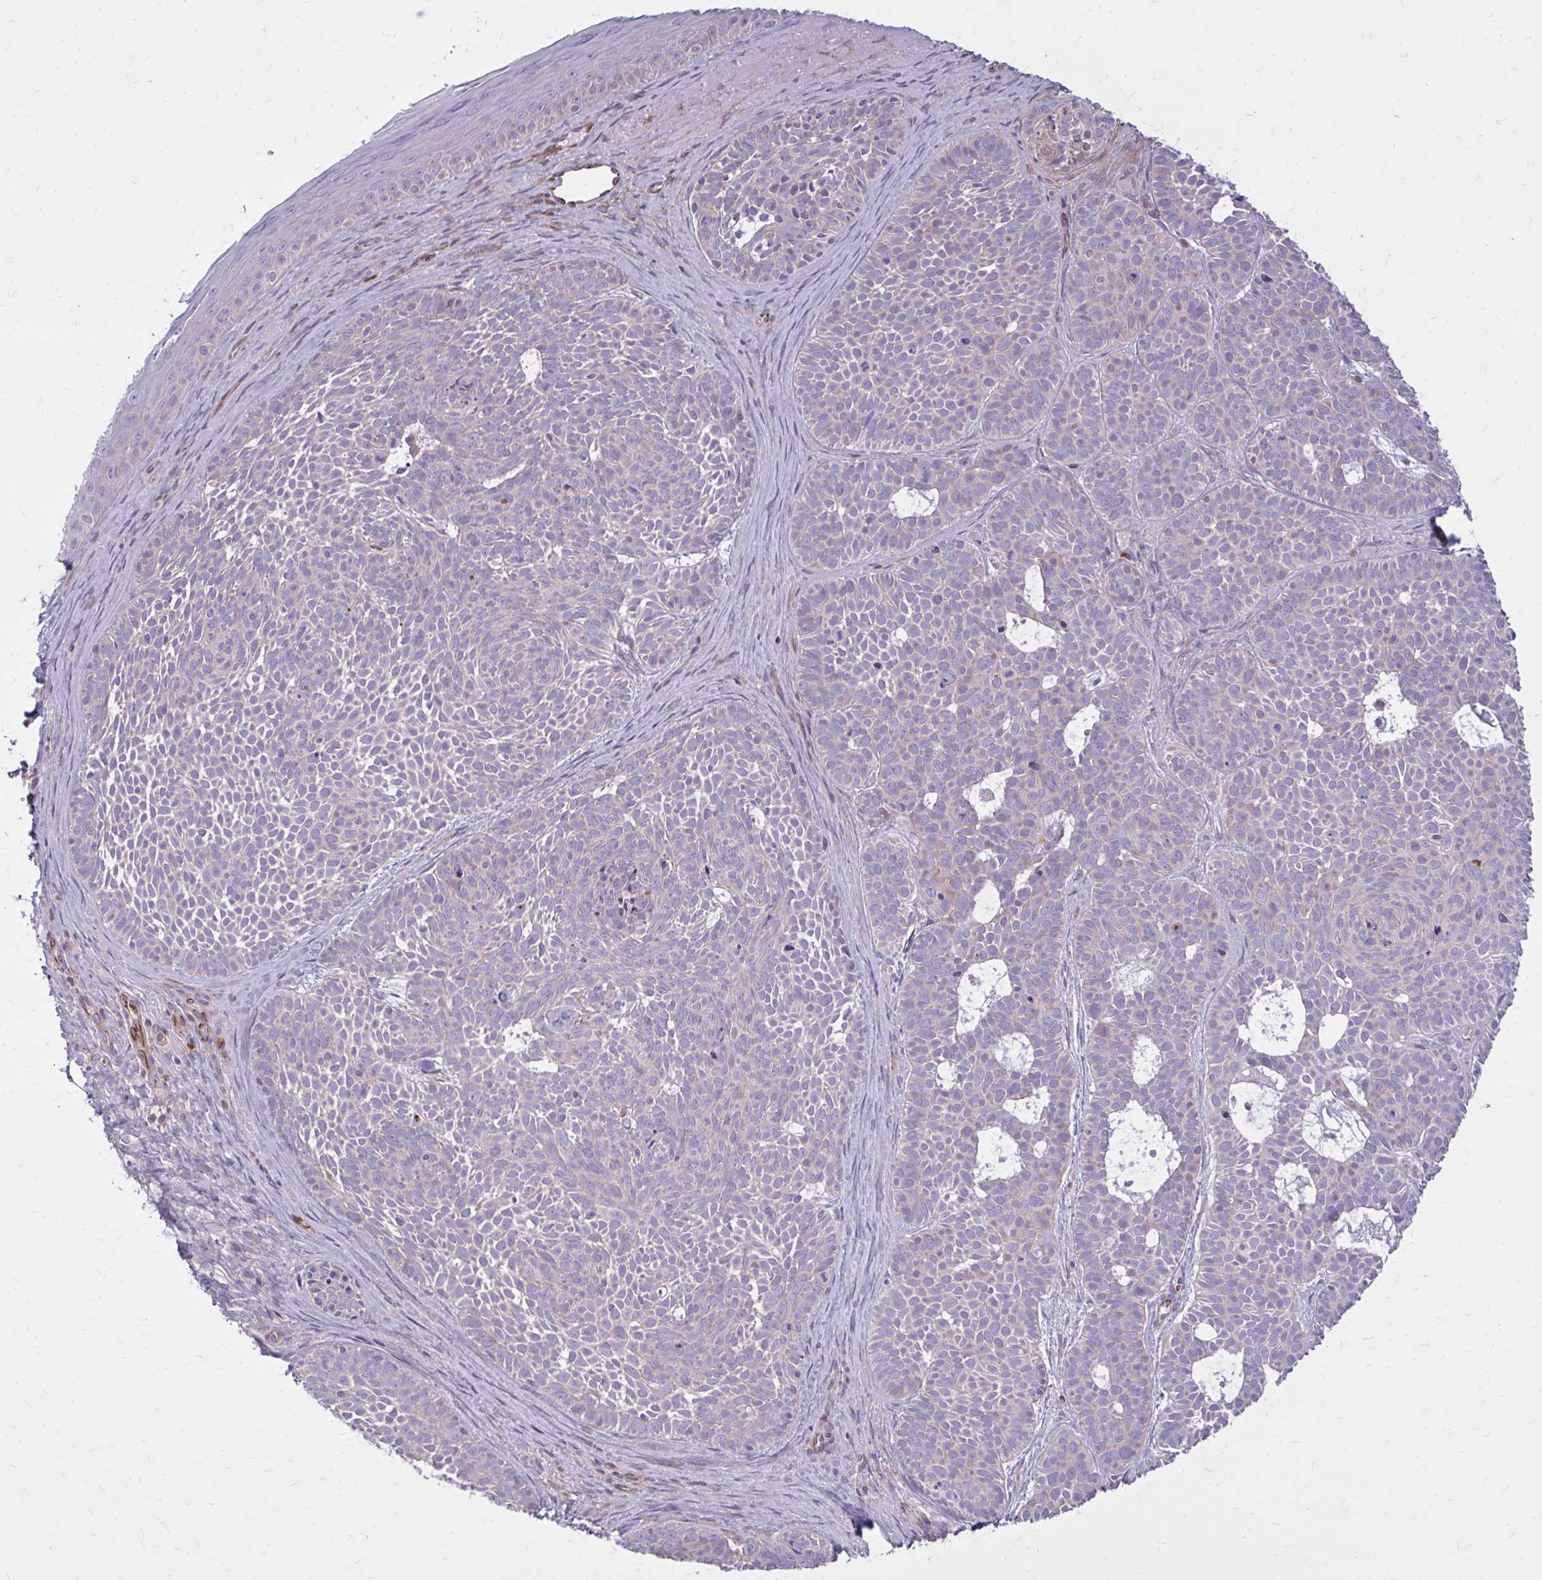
{"staining": {"intensity": "negative", "quantity": "none", "location": "none"}, "tissue": "skin cancer", "cell_type": "Tumor cells", "image_type": "cancer", "snomed": [{"axis": "morphology", "description": "Basal cell carcinoma"}, {"axis": "topography", "description": "Skin"}], "caption": "Tumor cells are negative for brown protein staining in basal cell carcinoma (skin).", "gene": "FAP", "patient": {"sex": "male", "age": 81}}